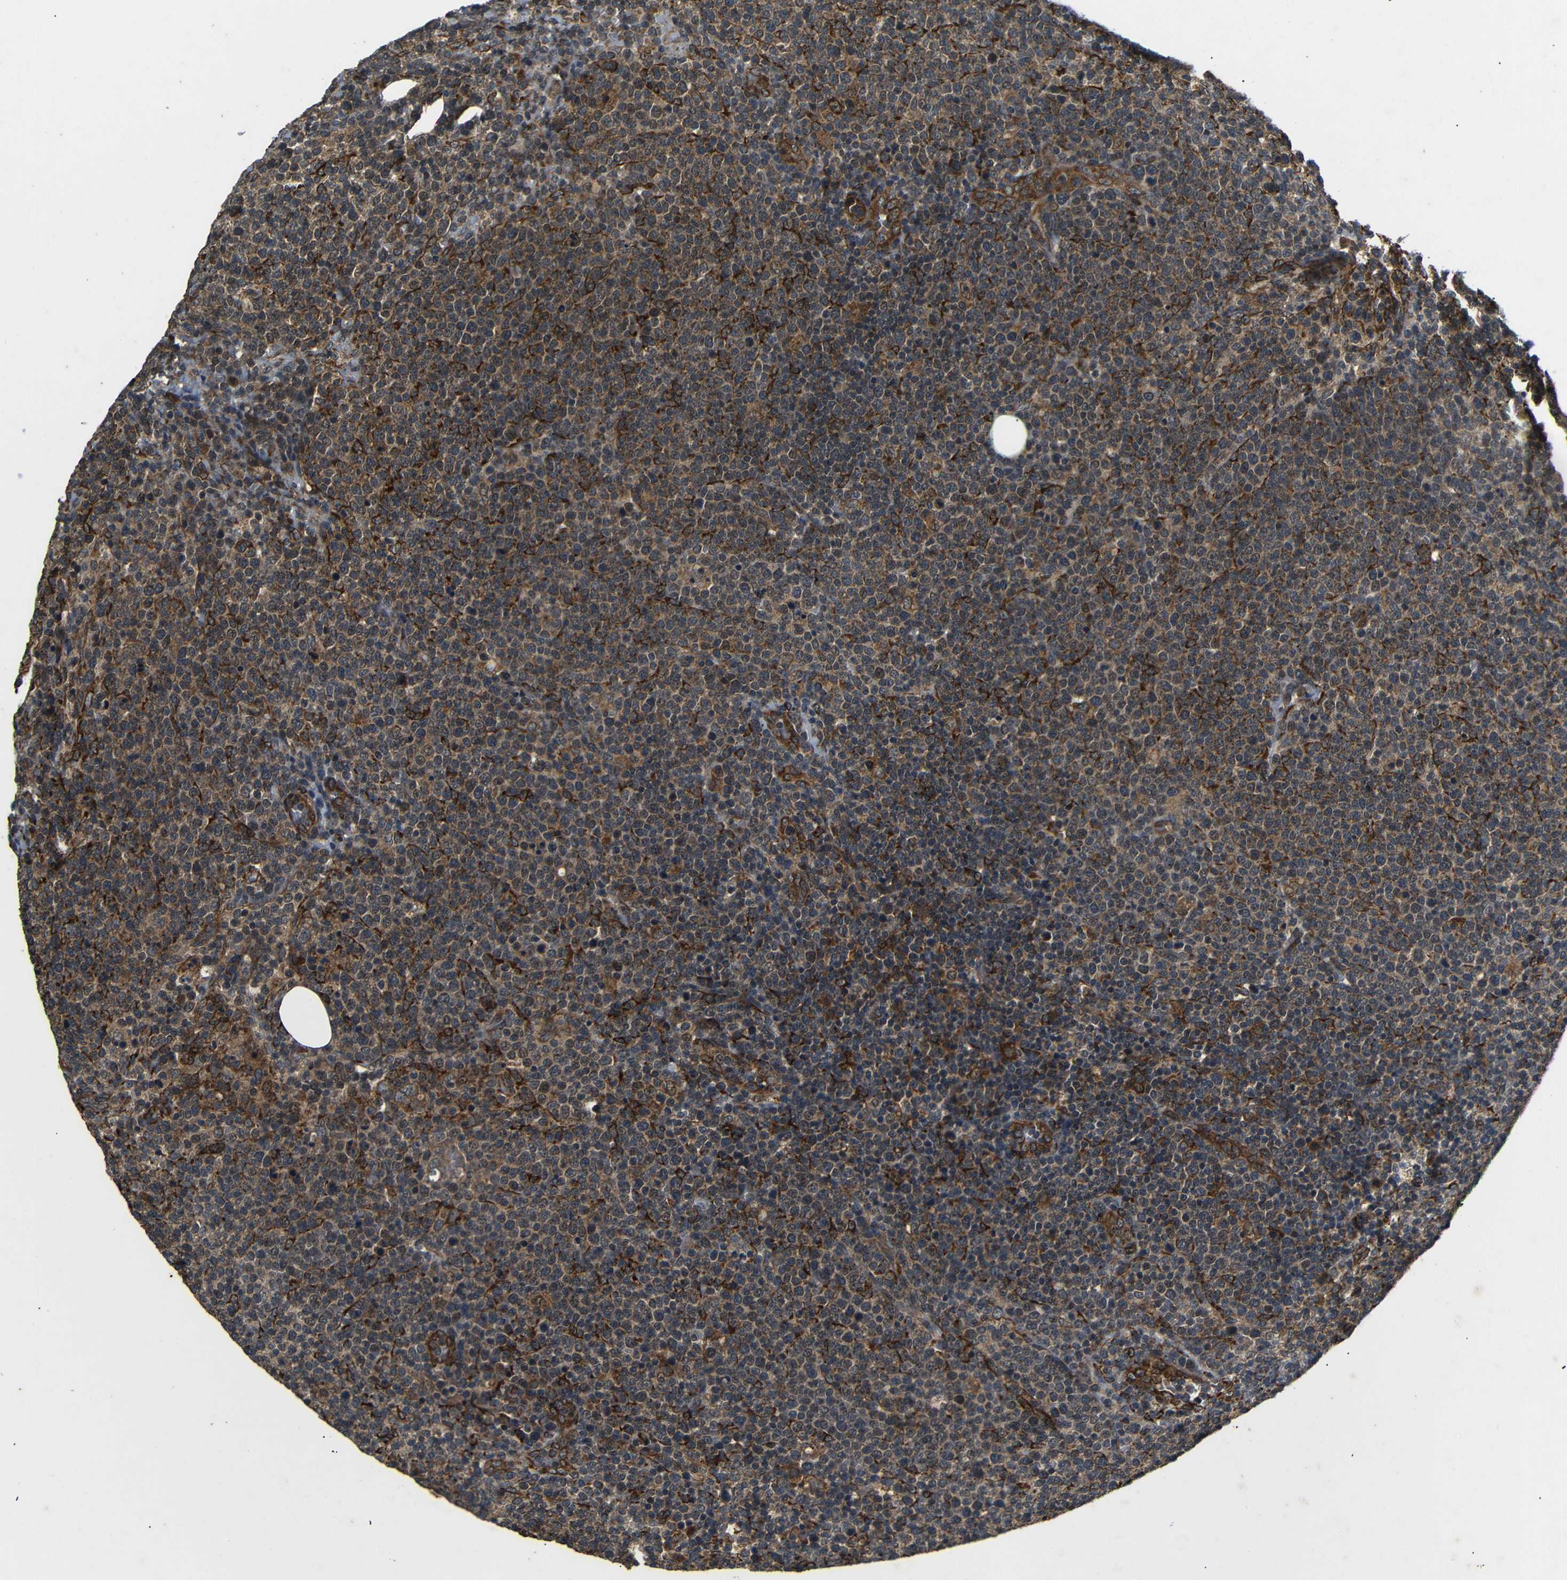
{"staining": {"intensity": "moderate", "quantity": ">75%", "location": "cytoplasmic/membranous"}, "tissue": "lymphoma", "cell_type": "Tumor cells", "image_type": "cancer", "snomed": [{"axis": "morphology", "description": "Malignant lymphoma, non-Hodgkin's type, High grade"}, {"axis": "topography", "description": "Lymph node"}], "caption": "The histopathology image shows a brown stain indicating the presence of a protein in the cytoplasmic/membranous of tumor cells in high-grade malignant lymphoma, non-Hodgkin's type.", "gene": "TRPC1", "patient": {"sex": "male", "age": 61}}